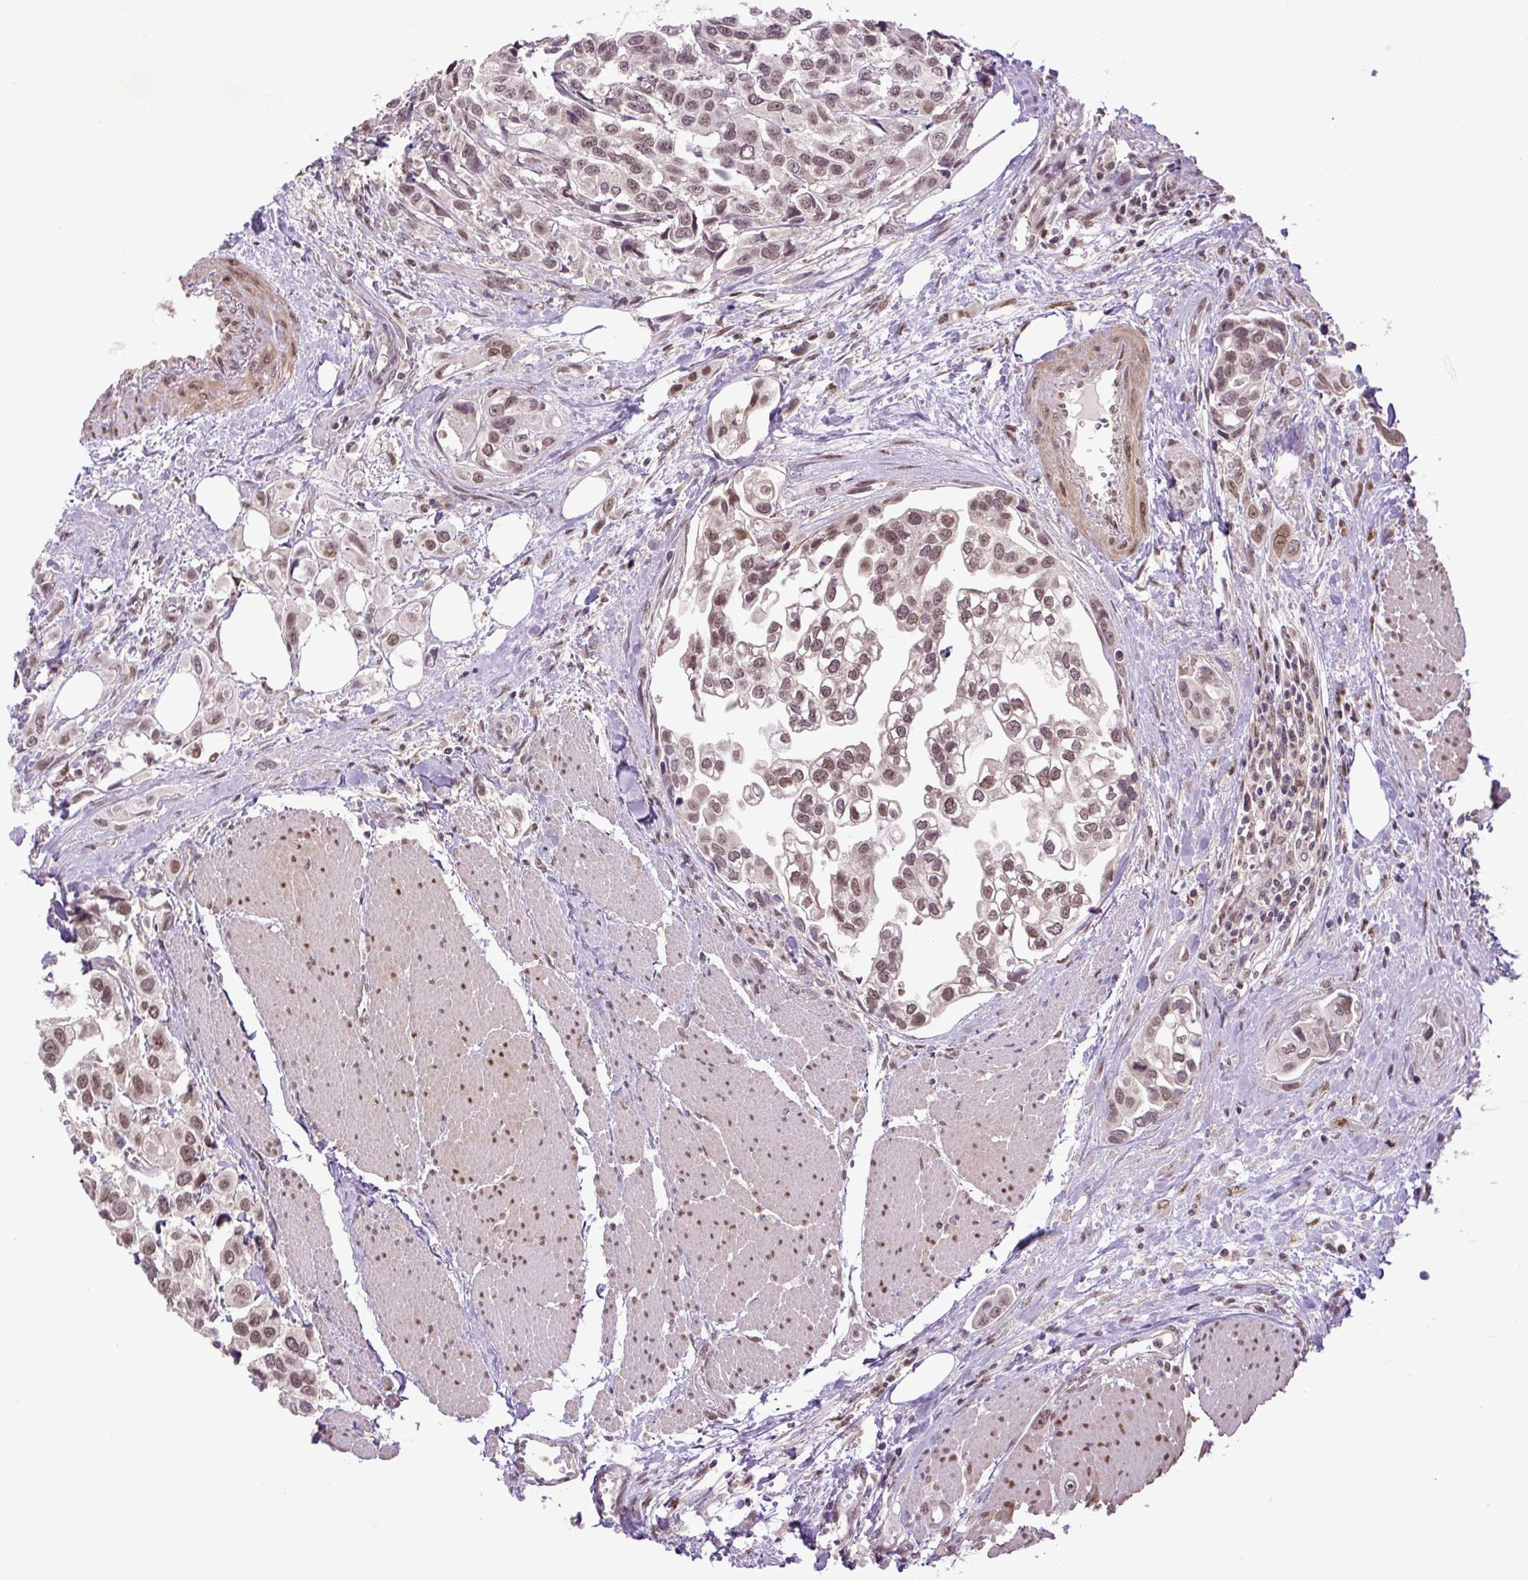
{"staining": {"intensity": "moderate", "quantity": ">75%", "location": "nuclear"}, "tissue": "urothelial cancer", "cell_type": "Tumor cells", "image_type": "cancer", "snomed": [{"axis": "morphology", "description": "Urothelial carcinoma, High grade"}, {"axis": "topography", "description": "Urinary bladder"}], "caption": "Human urothelial cancer stained for a protein (brown) exhibits moderate nuclear positive expression in about >75% of tumor cells.", "gene": "KPNA1", "patient": {"sex": "male", "age": 67}}